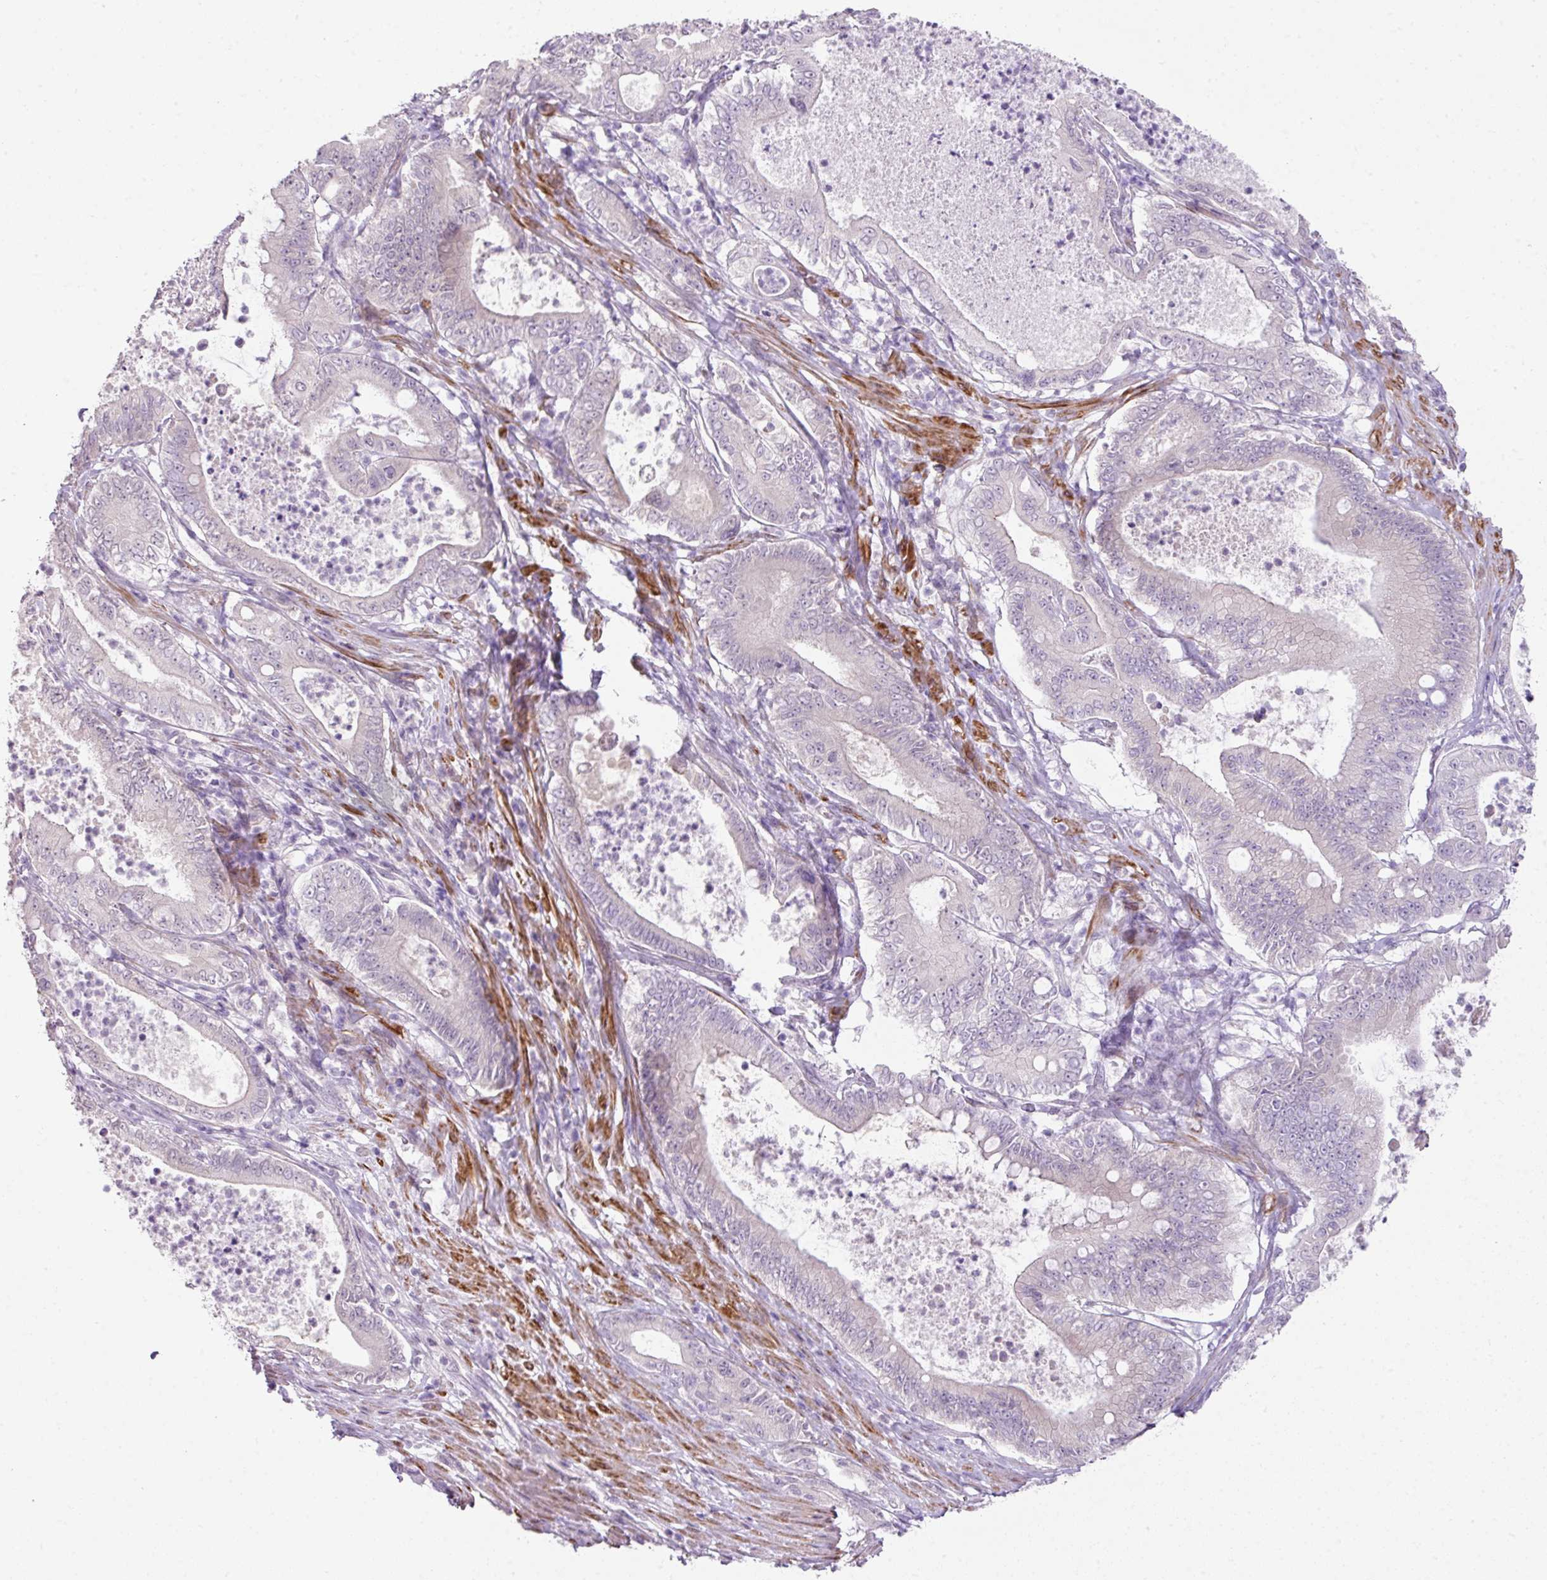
{"staining": {"intensity": "negative", "quantity": "none", "location": "none"}, "tissue": "pancreatic cancer", "cell_type": "Tumor cells", "image_type": "cancer", "snomed": [{"axis": "morphology", "description": "Adenocarcinoma, NOS"}, {"axis": "topography", "description": "Pancreas"}], "caption": "Pancreatic cancer (adenocarcinoma) was stained to show a protein in brown. There is no significant staining in tumor cells.", "gene": "DIP2A", "patient": {"sex": "male", "age": 71}}